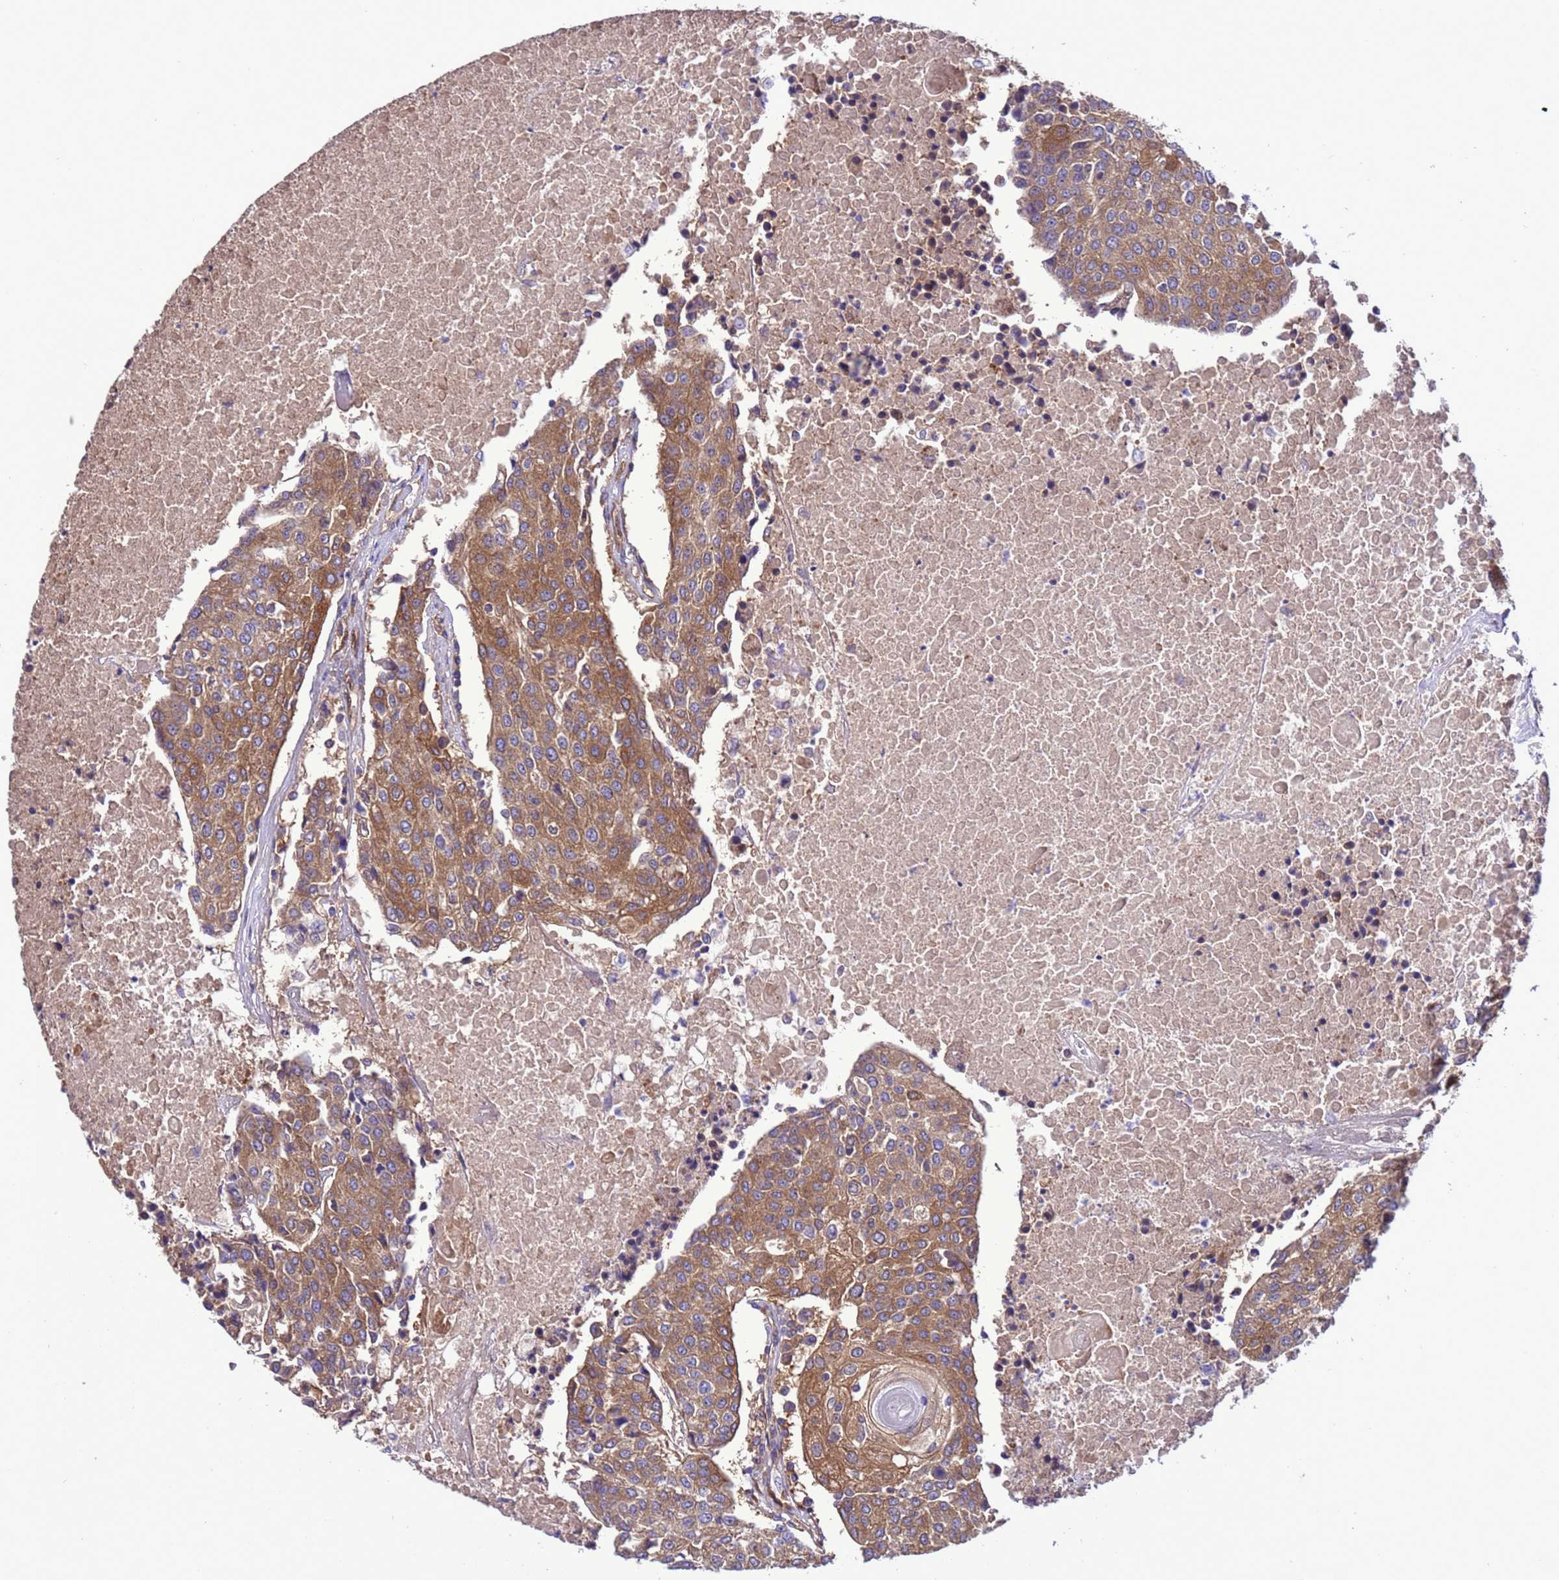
{"staining": {"intensity": "moderate", "quantity": ">75%", "location": "cytoplasmic/membranous"}, "tissue": "urothelial cancer", "cell_type": "Tumor cells", "image_type": "cancer", "snomed": [{"axis": "morphology", "description": "Urothelial carcinoma, High grade"}, {"axis": "topography", "description": "Urinary bladder"}], "caption": "Immunohistochemistry (DAB (3,3'-diaminobenzidine)) staining of human high-grade urothelial carcinoma shows moderate cytoplasmic/membranous protein positivity in approximately >75% of tumor cells.", "gene": "RABEP2", "patient": {"sex": "female", "age": 85}}